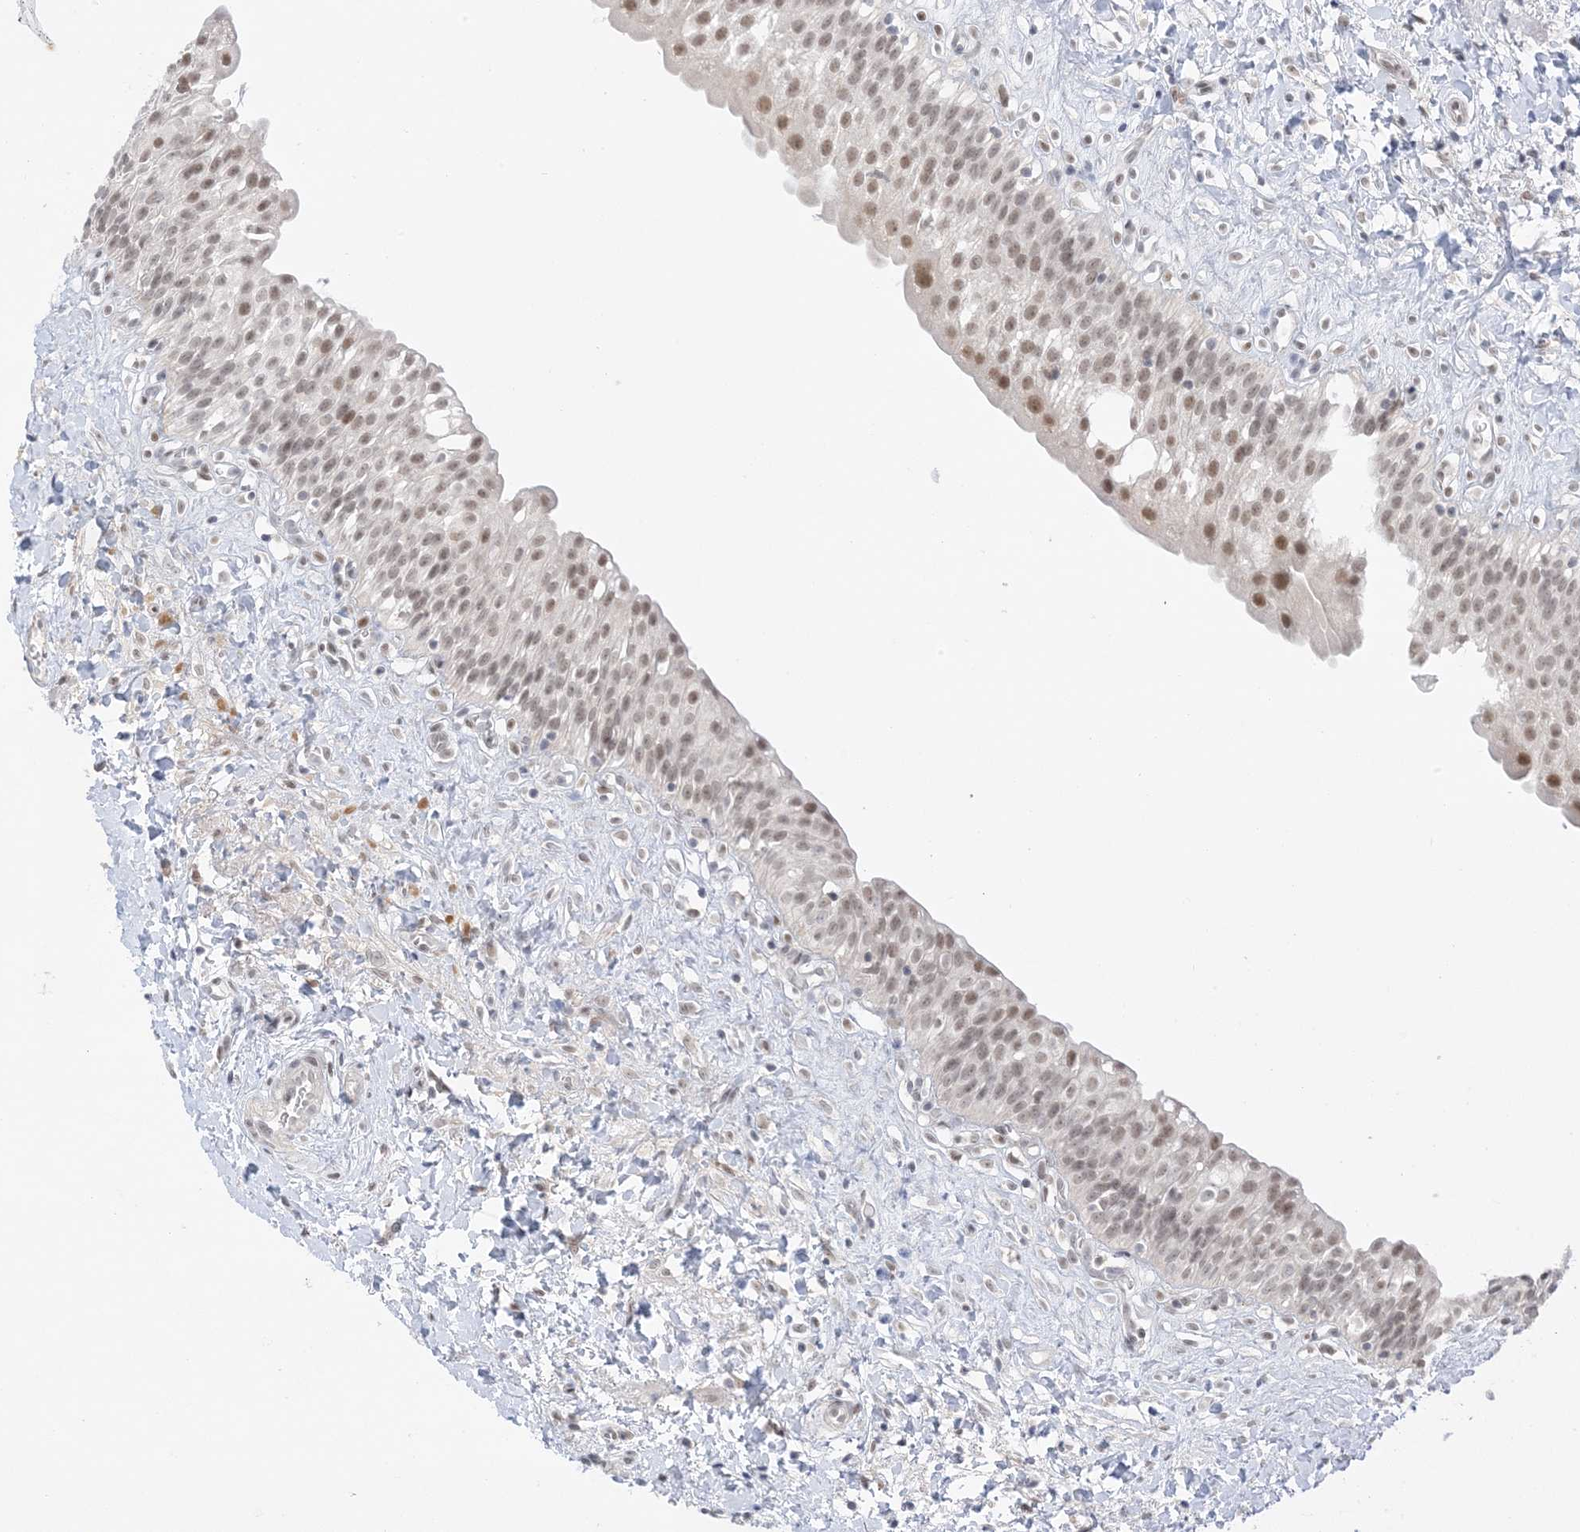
{"staining": {"intensity": "moderate", "quantity": "<25%", "location": "nuclear"}, "tissue": "urinary bladder", "cell_type": "Urothelial cells", "image_type": "normal", "snomed": [{"axis": "morphology", "description": "Normal tissue, NOS"}, {"axis": "topography", "description": "Urinary bladder"}], "caption": "IHC (DAB (3,3'-diaminobenzidine)) staining of normal human urinary bladder shows moderate nuclear protein staining in about <25% of urothelial cells. (IHC, brightfield microscopy, high magnification).", "gene": "MSL3", "patient": {"sex": "male", "age": 51}}